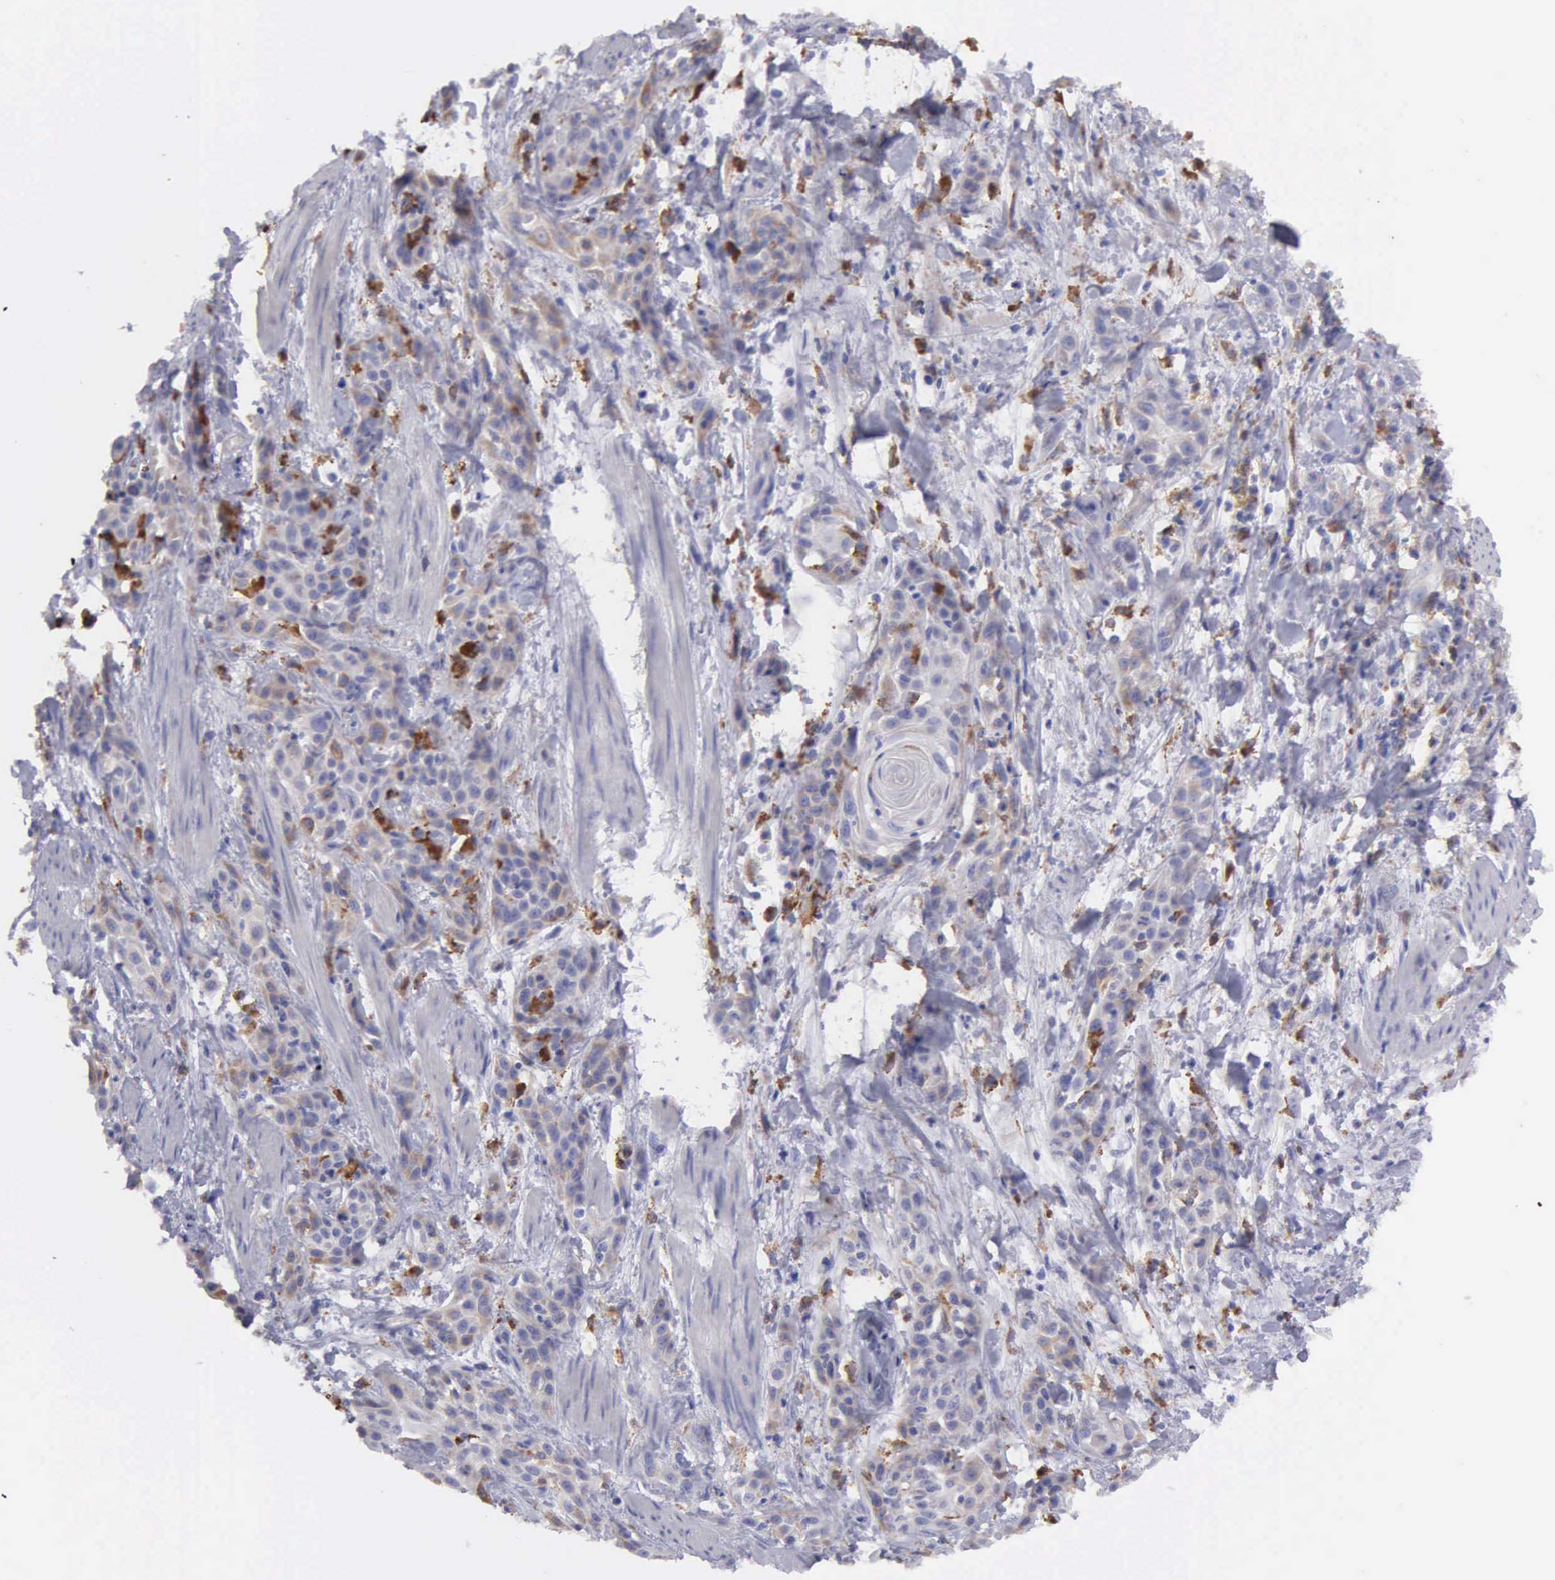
{"staining": {"intensity": "weak", "quantity": "<25%", "location": "cytoplasmic/membranous"}, "tissue": "skin cancer", "cell_type": "Tumor cells", "image_type": "cancer", "snomed": [{"axis": "morphology", "description": "Squamous cell carcinoma, NOS"}, {"axis": "topography", "description": "Skin"}, {"axis": "topography", "description": "Anal"}], "caption": "Immunohistochemical staining of human squamous cell carcinoma (skin) shows no significant staining in tumor cells. Brightfield microscopy of immunohistochemistry (IHC) stained with DAB (3,3'-diaminobenzidine) (brown) and hematoxylin (blue), captured at high magnification.", "gene": "TYRP1", "patient": {"sex": "male", "age": 64}}